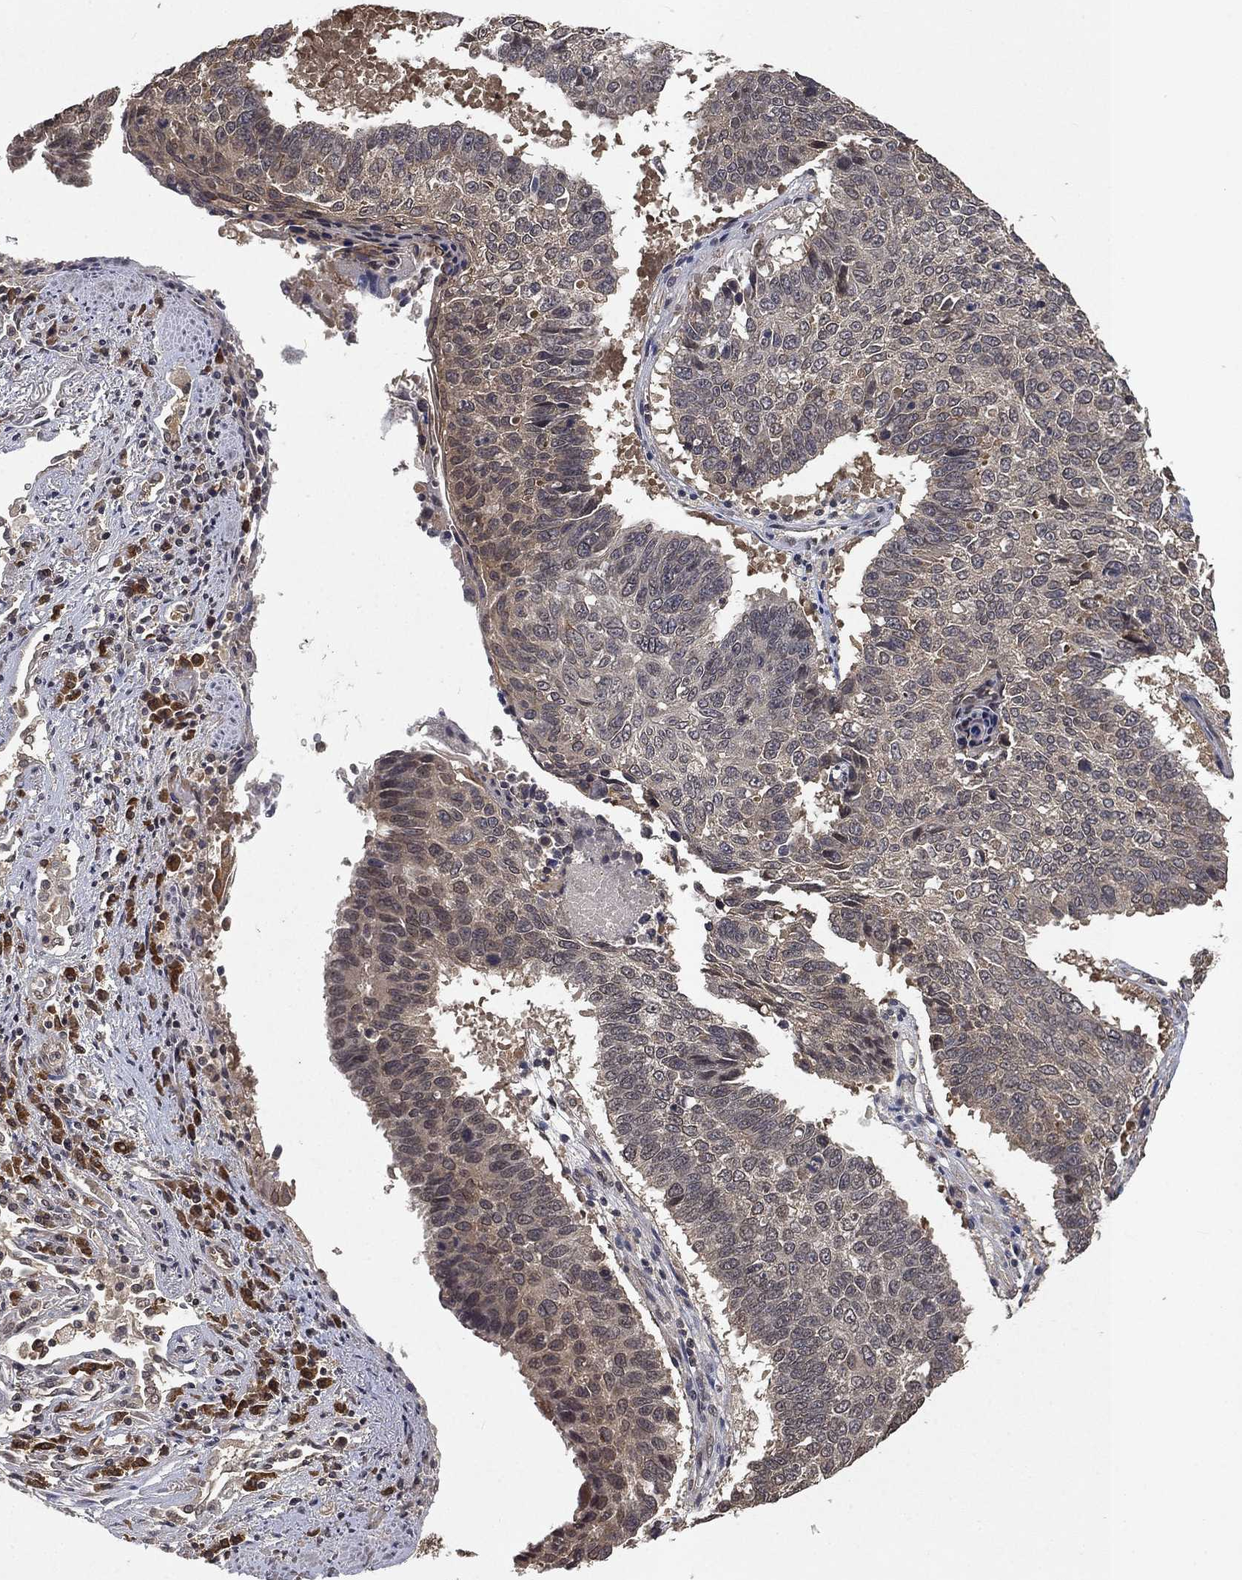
{"staining": {"intensity": "negative", "quantity": "none", "location": "none"}, "tissue": "lung cancer", "cell_type": "Tumor cells", "image_type": "cancer", "snomed": [{"axis": "morphology", "description": "Squamous cell carcinoma, NOS"}, {"axis": "topography", "description": "Lung"}], "caption": "This histopathology image is of lung cancer stained with IHC to label a protein in brown with the nuclei are counter-stained blue. There is no expression in tumor cells. (Stains: DAB (3,3'-diaminobenzidine) IHC with hematoxylin counter stain, Microscopy: brightfield microscopy at high magnification).", "gene": "UBA5", "patient": {"sex": "male", "age": 73}}